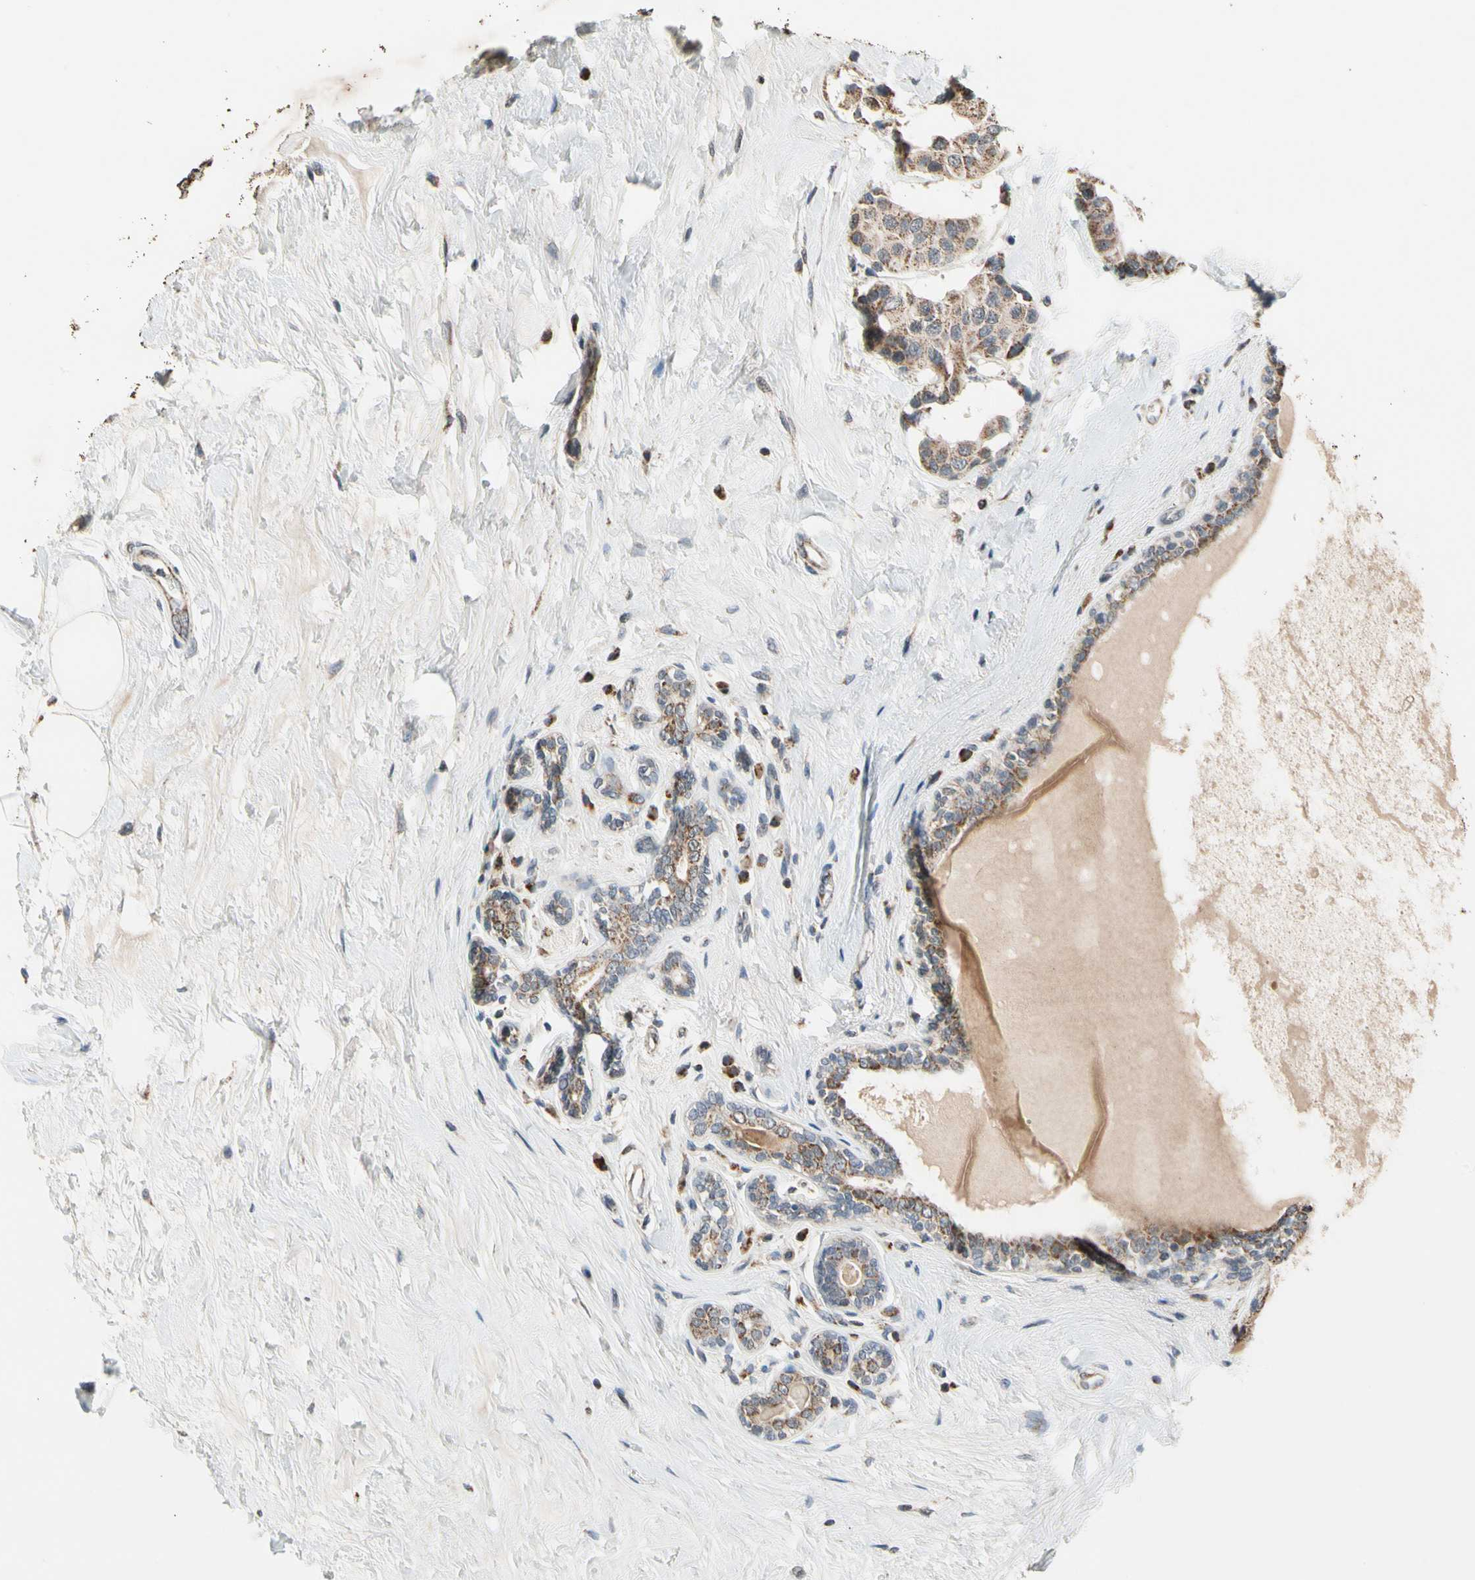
{"staining": {"intensity": "moderate", "quantity": ">75%", "location": "cytoplasmic/membranous"}, "tissue": "breast cancer", "cell_type": "Tumor cells", "image_type": "cancer", "snomed": [{"axis": "morphology", "description": "Normal tissue, NOS"}, {"axis": "morphology", "description": "Duct carcinoma"}, {"axis": "topography", "description": "Breast"}], "caption": "Immunohistochemistry staining of breast cancer (invasive ductal carcinoma), which shows medium levels of moderate cytoplasmic/membranous expression in about >75% of tumor cells indicating moderate cytoplasmic/membranous protein expression. The staining was performed using DAB (brown) for protein detection and nuclei were counterstained in hematoxylin (blue).", "gene": "KHDC4", "patient": {"sex": "female", "age": 39}}